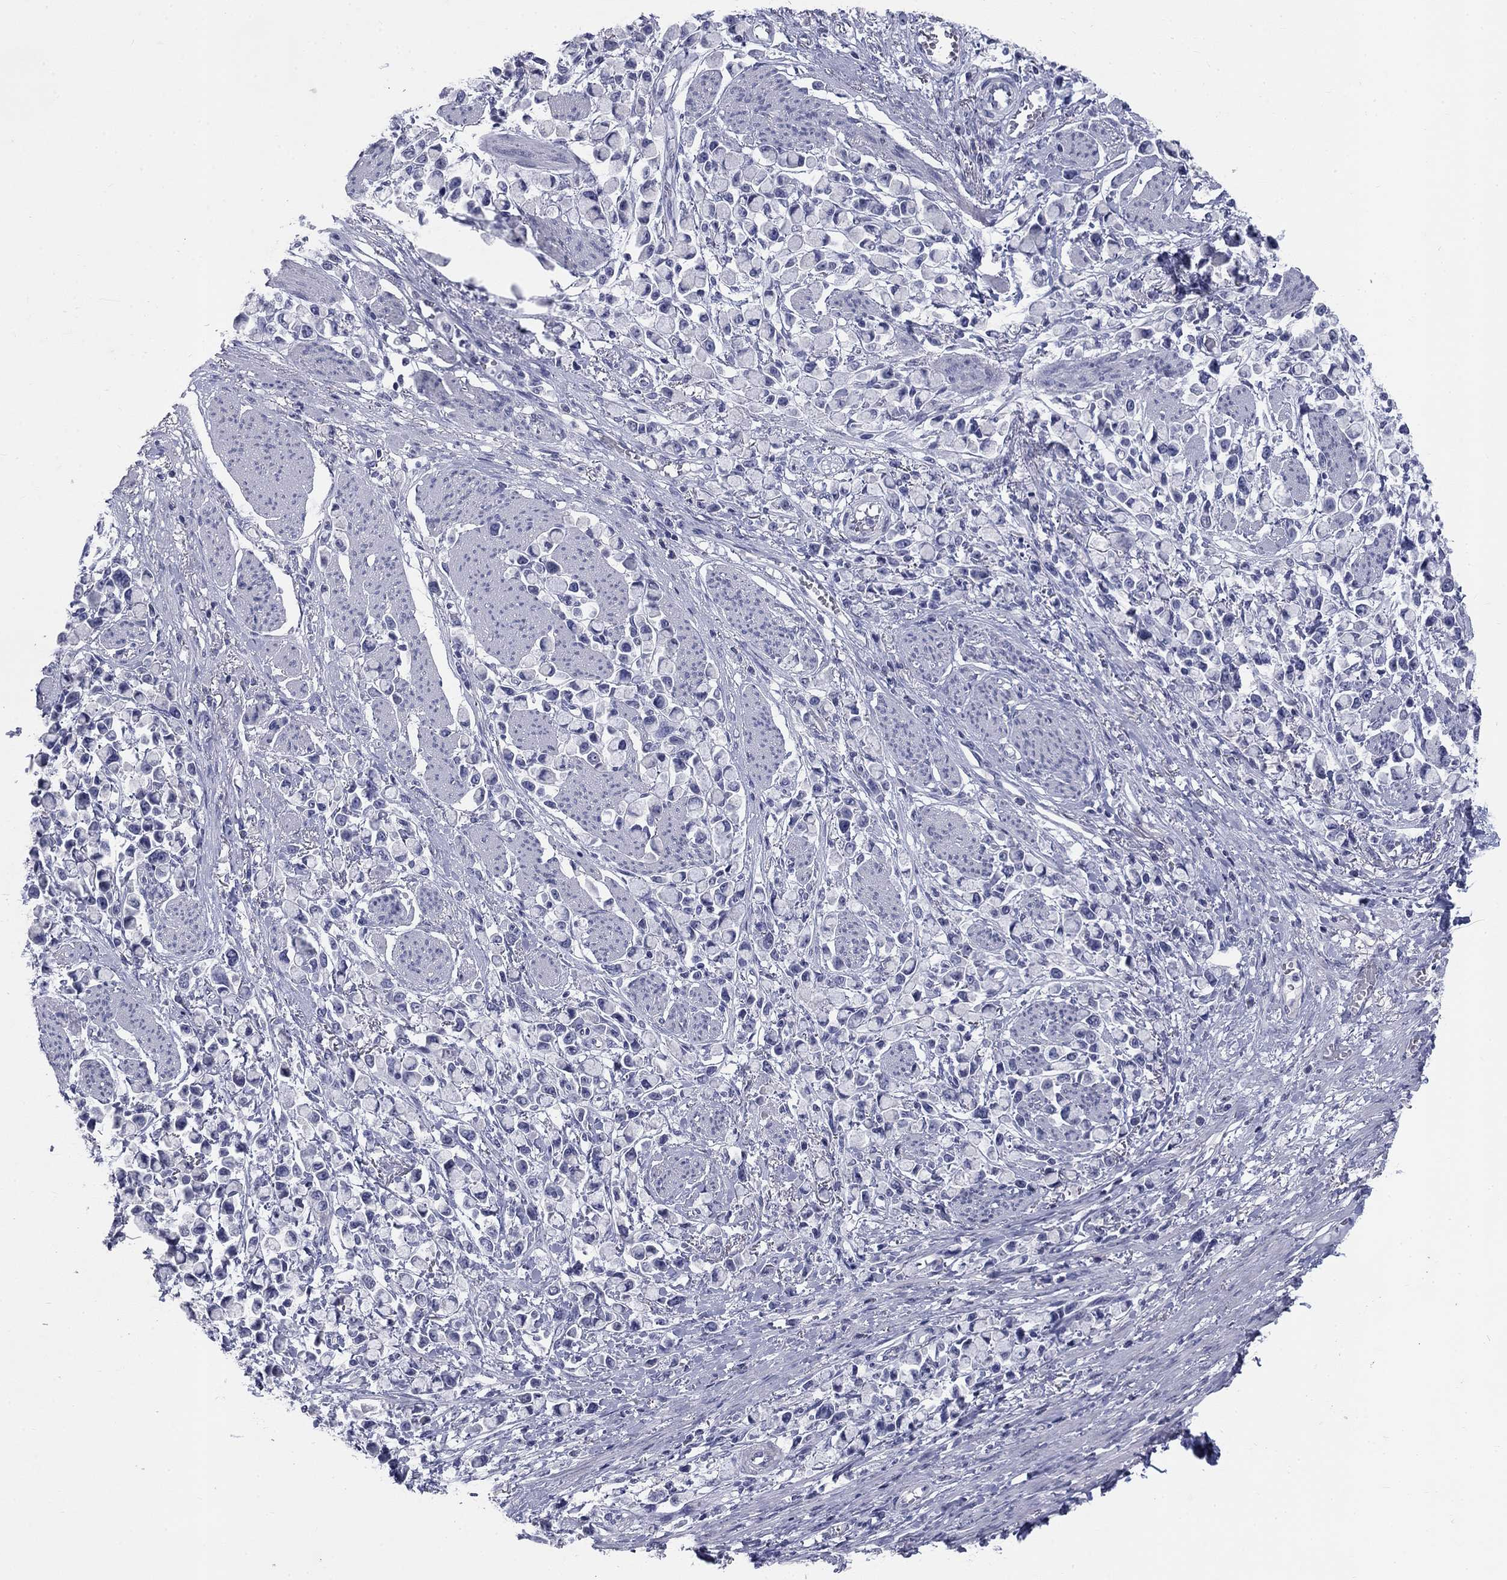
{"staining": {"intensity": "negative", "quantity": "none", "location": "none"}, "tissue": "stomach cancer", "cell_type": "Tumor cells", "image_type": "cancer", "snomed": [{"axis": "morphology", "description": "Adenocarcinoma, NOS"}, {"axis": "topography", "description": "Stomach"}], "caption": "An immunohistochemistry (IHC) photomicrograph of adenocarcinoma (stomach) is shown. There is no staining in tumor cells of adenocarcinoma (stomach).", "gene": "ELAVL4", "patient": {"sex": "female", "age": 81}}